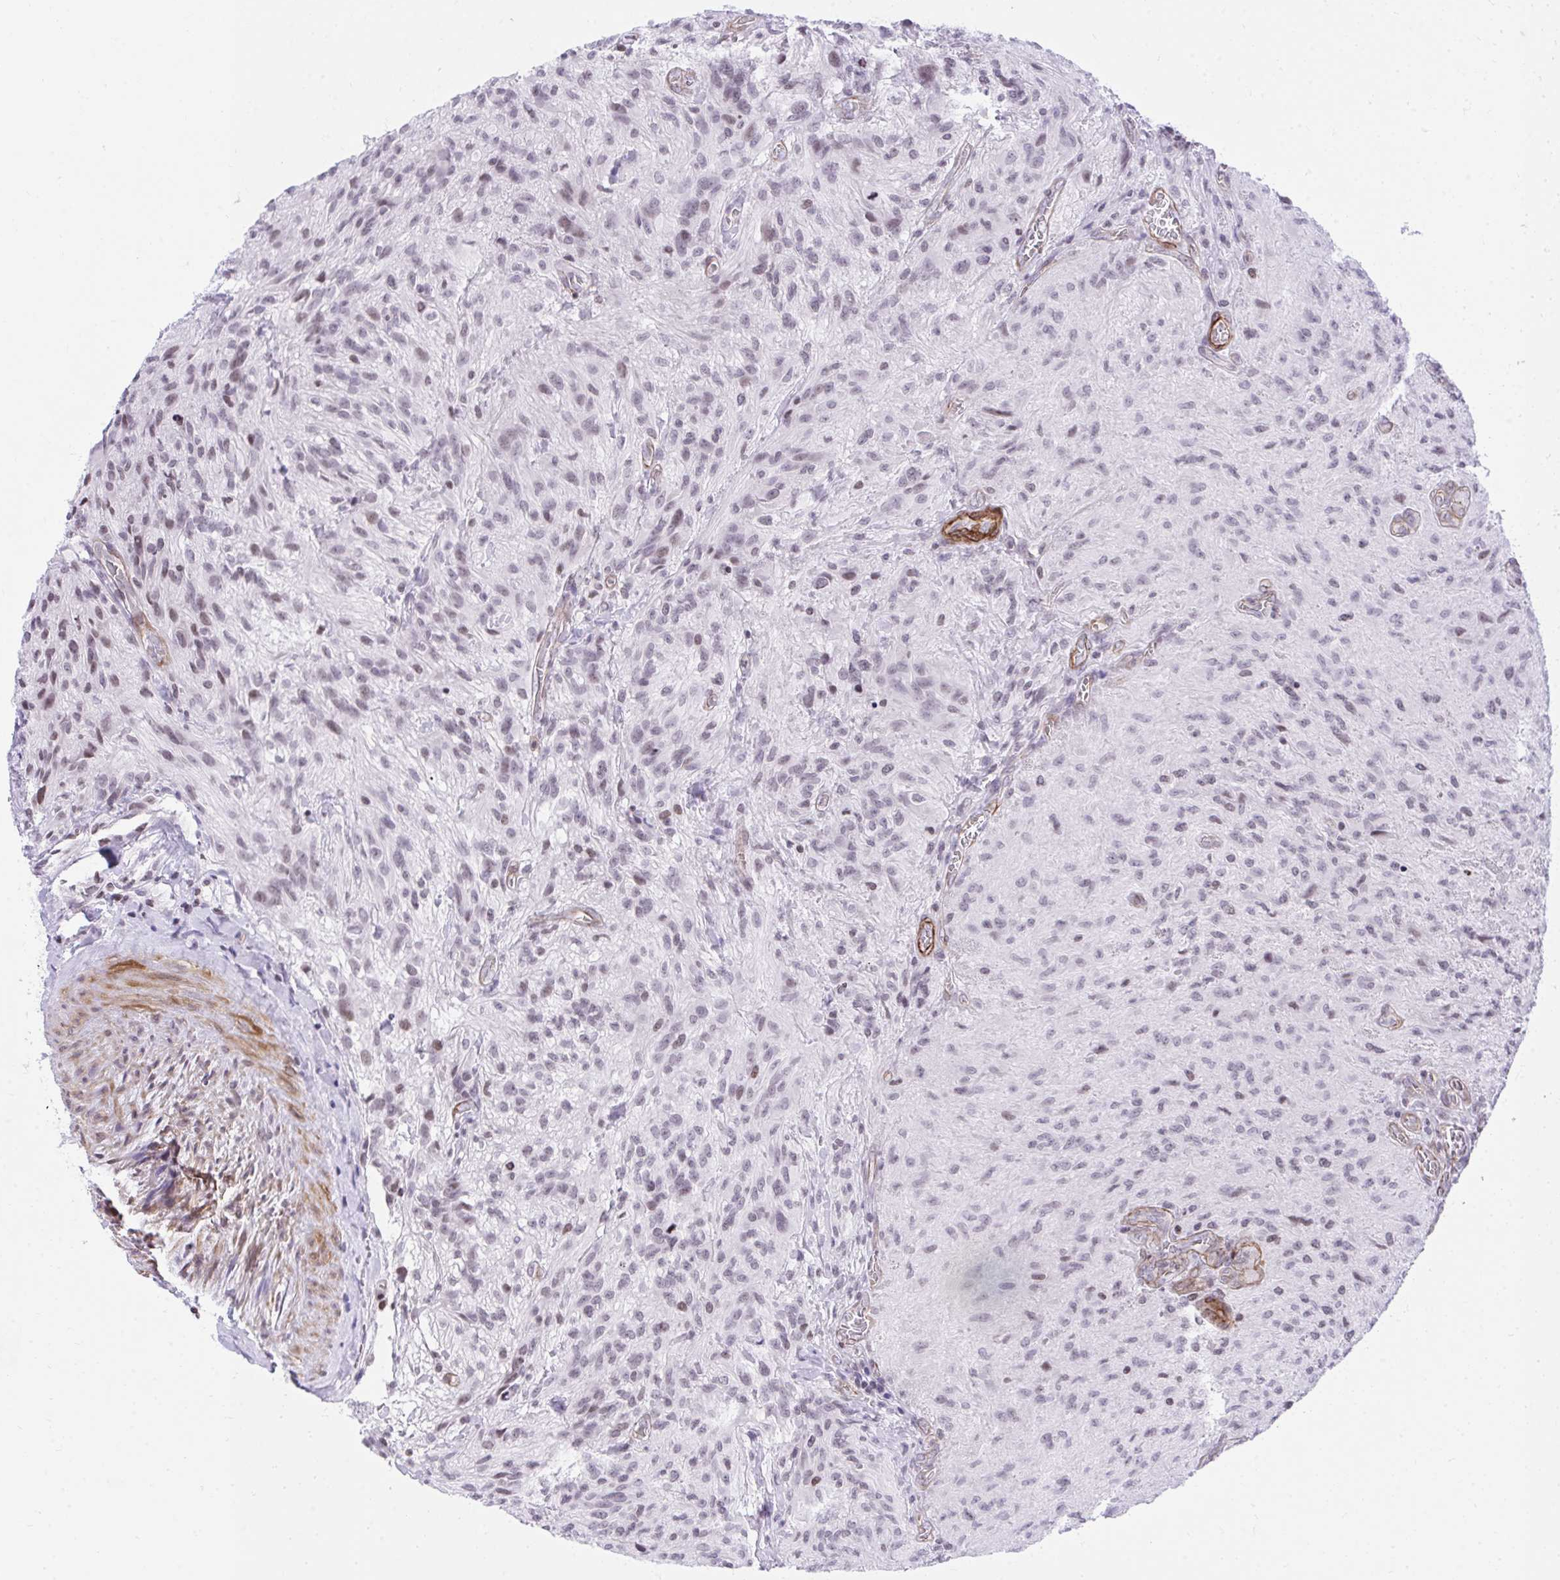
{"staining": {"intensity": "moderate", "quantity": "<25%", "location": "nuclear"}, "tissue": "glioma", "cell_type": "Tumor cells", "image_type": "cancer", "snomed": [{"axis": "morphology", "description": "Glioma, malignant, High grade"}, {"axis": "topography", "description": "Brain"}], "caption": "Human glioma stained for a protein (brown) exhibits moderate nuclear positive staining in approximately <25% of tumor cells.", "gene": "KCNN4", "patient": {"sex": "male", "age": 47}}